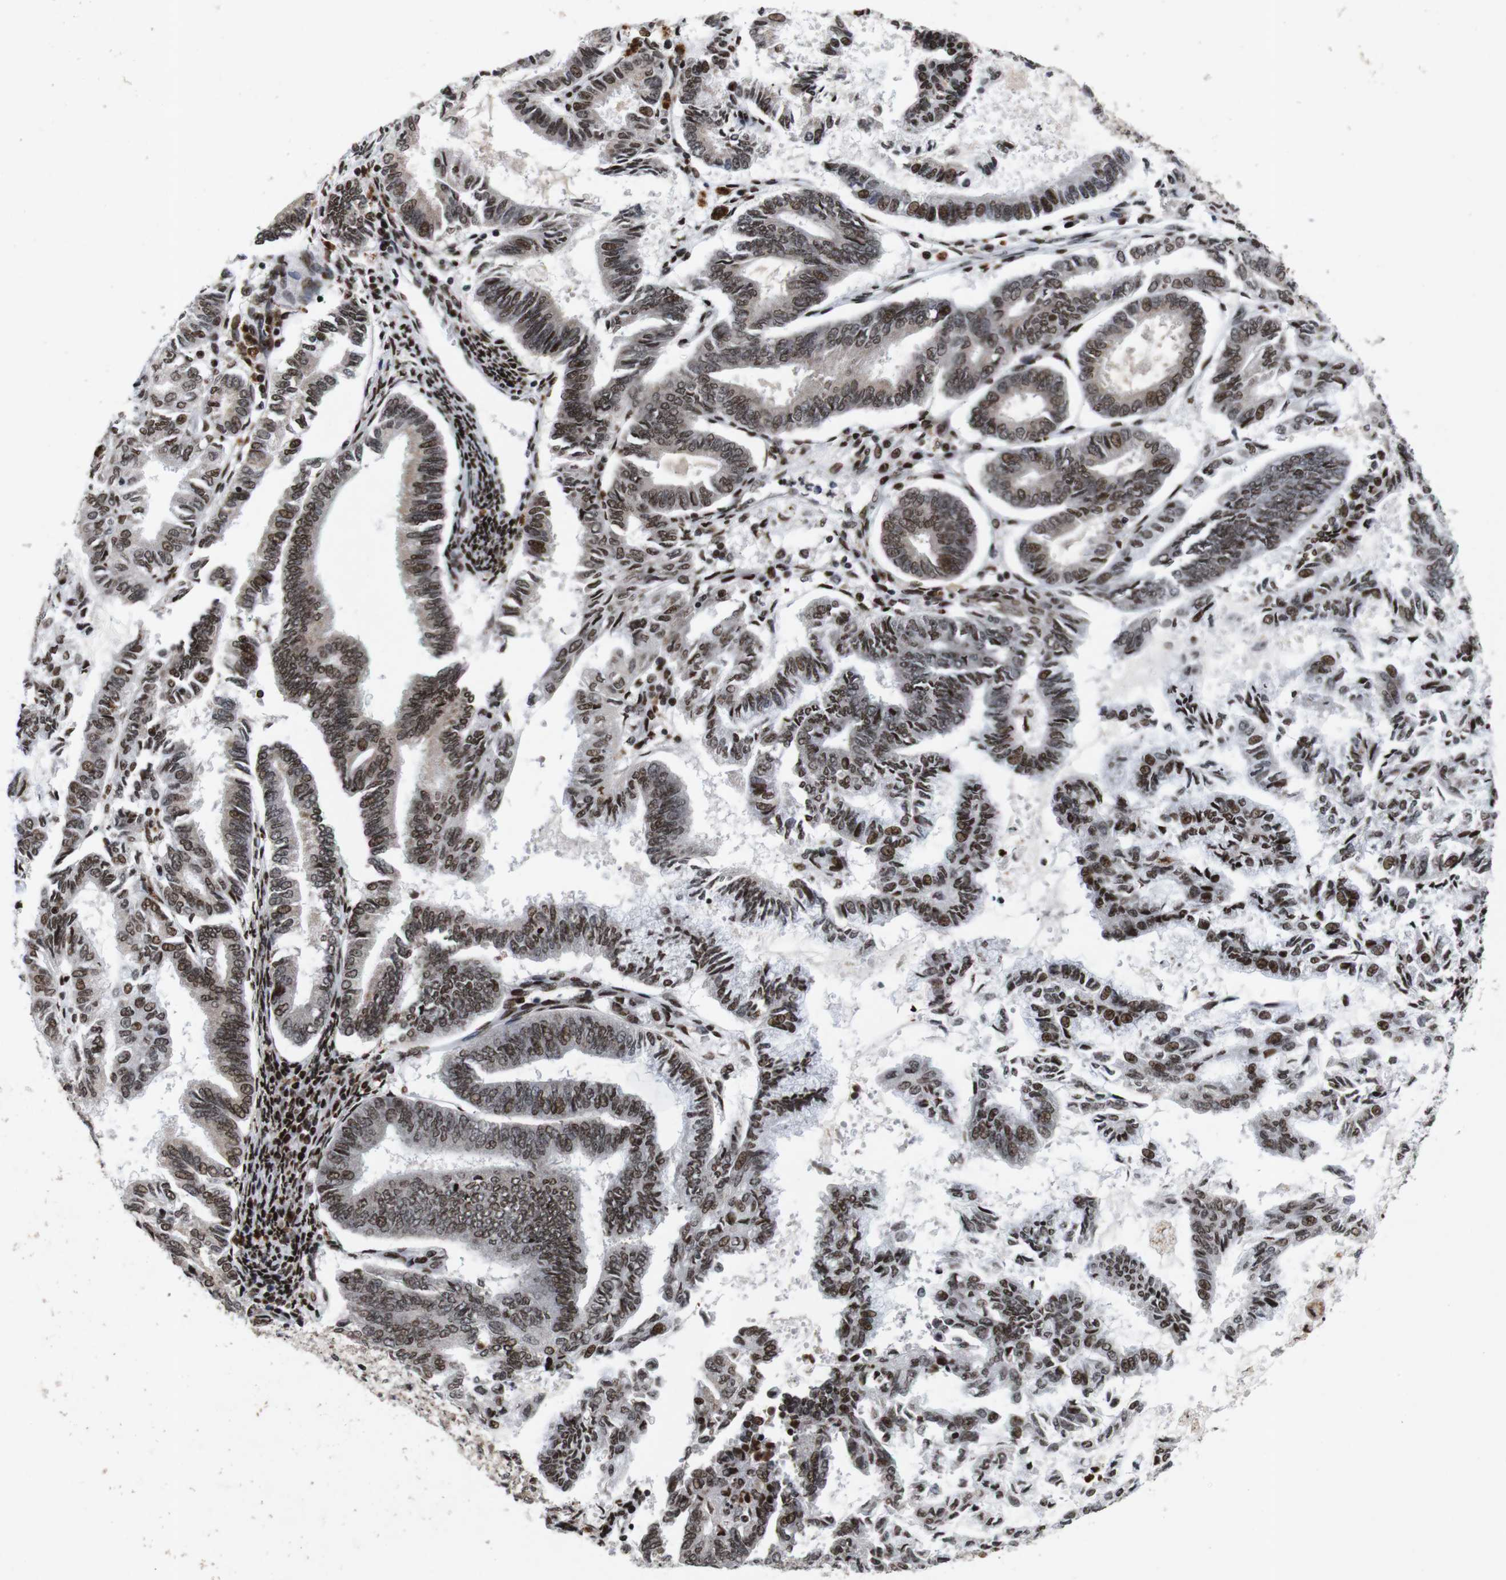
{"staining": {"intensity": "moderate", "quantity": ">75%", "location": "nuclear"}, "tissue": "endometrial cancer", "cell_type": "Tumor cells", "image_type": "cancer", "snomed": [{"axis": "morphology", "description": "Adenocarcinoma, NOS"}, {"axis": "topography", "description": "Endometrium"}], "caption": "Moderate nuclear staining for a protein is appreciated in about >75% of tumor cells of endometrial adenocarcinoma using IHC.", "gene": "MAGEH1", "patient": {"sex": "female", "age": 86}}